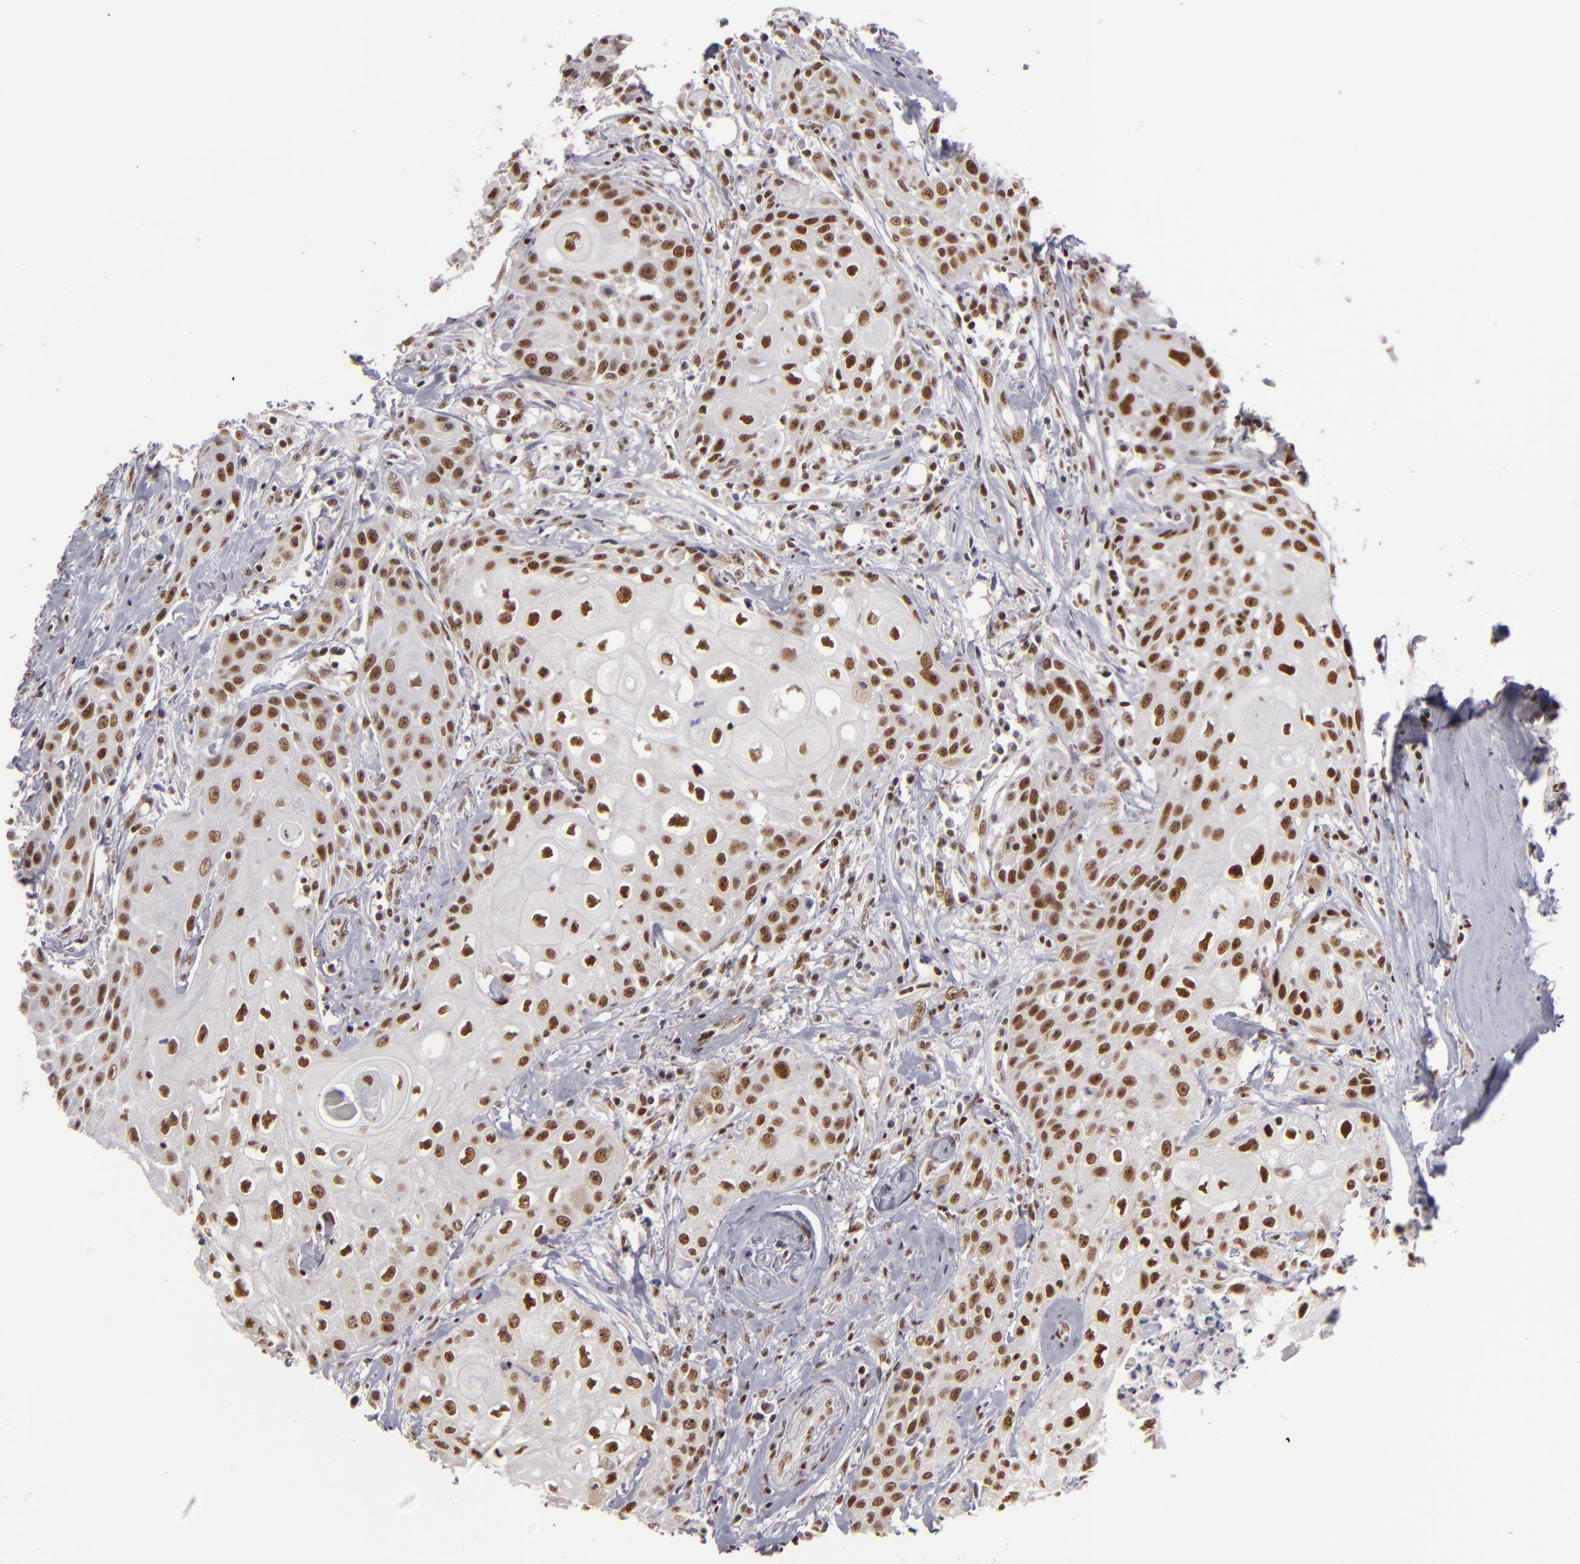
{"staining": {"intensity": "strong", "quantity": ">75%", "location": "nuclear"}, "tissue": "head and neck cancer", "cell_type": "Tumor cells", "image_type": "cancer", "snomed": [{"axis": "morphology", "description": "Squamous cell carcinoma, NOS"}, {"axis": "topography", "description": "Oral tissue"}, {"axis": "topography", "description": "Head-Neck"}], "caption": "An image of head and neck cancer (squamous cell carcinoma) stained for a protein reveals strong nuclear brown staining in tumor cells.", "gene": "DAXX", "patient": {"sex": "female", "age": 82}}